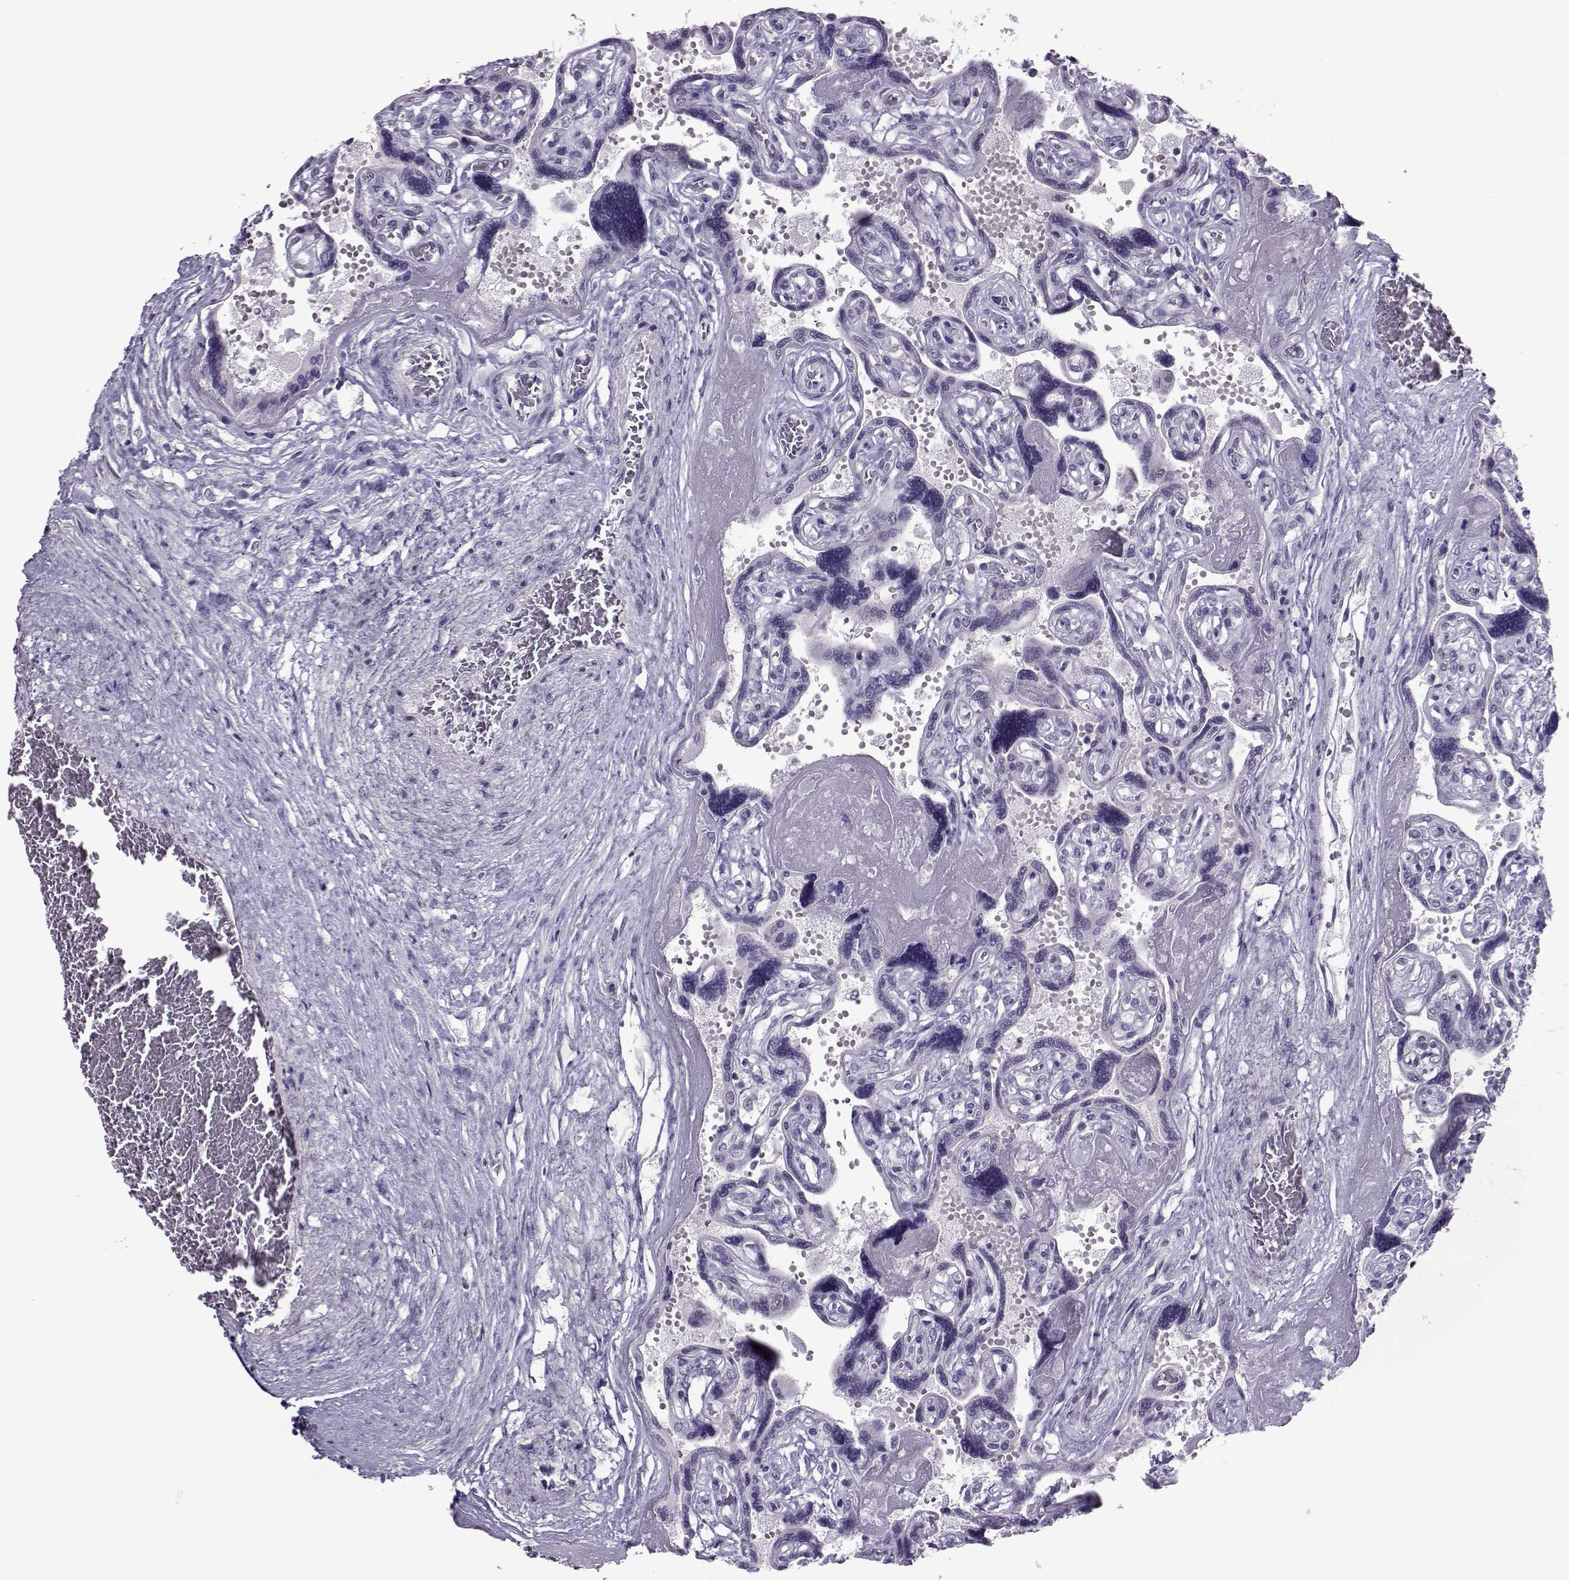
{"staining": {"intensity": "negative", "quantity": "none", "location": "none"}, "tissue": "placenta", "cell_type": "Decidual cells", "image_type": "normal", "snomed": [{"axis": "morphology", "description": "Normal tissue, NOS"}, {"axis": "topography", "description": "Placenta"}], "caption": "Decidual cells are negative for protein expression in normal human placenta. (DAB (3,3'-diaminobenzidine) immunohistochemistry visualized using brightfield microscopy, high magnification).", "gene": "ASRGL1", "patient": {"sex": "female", "age": 32}}